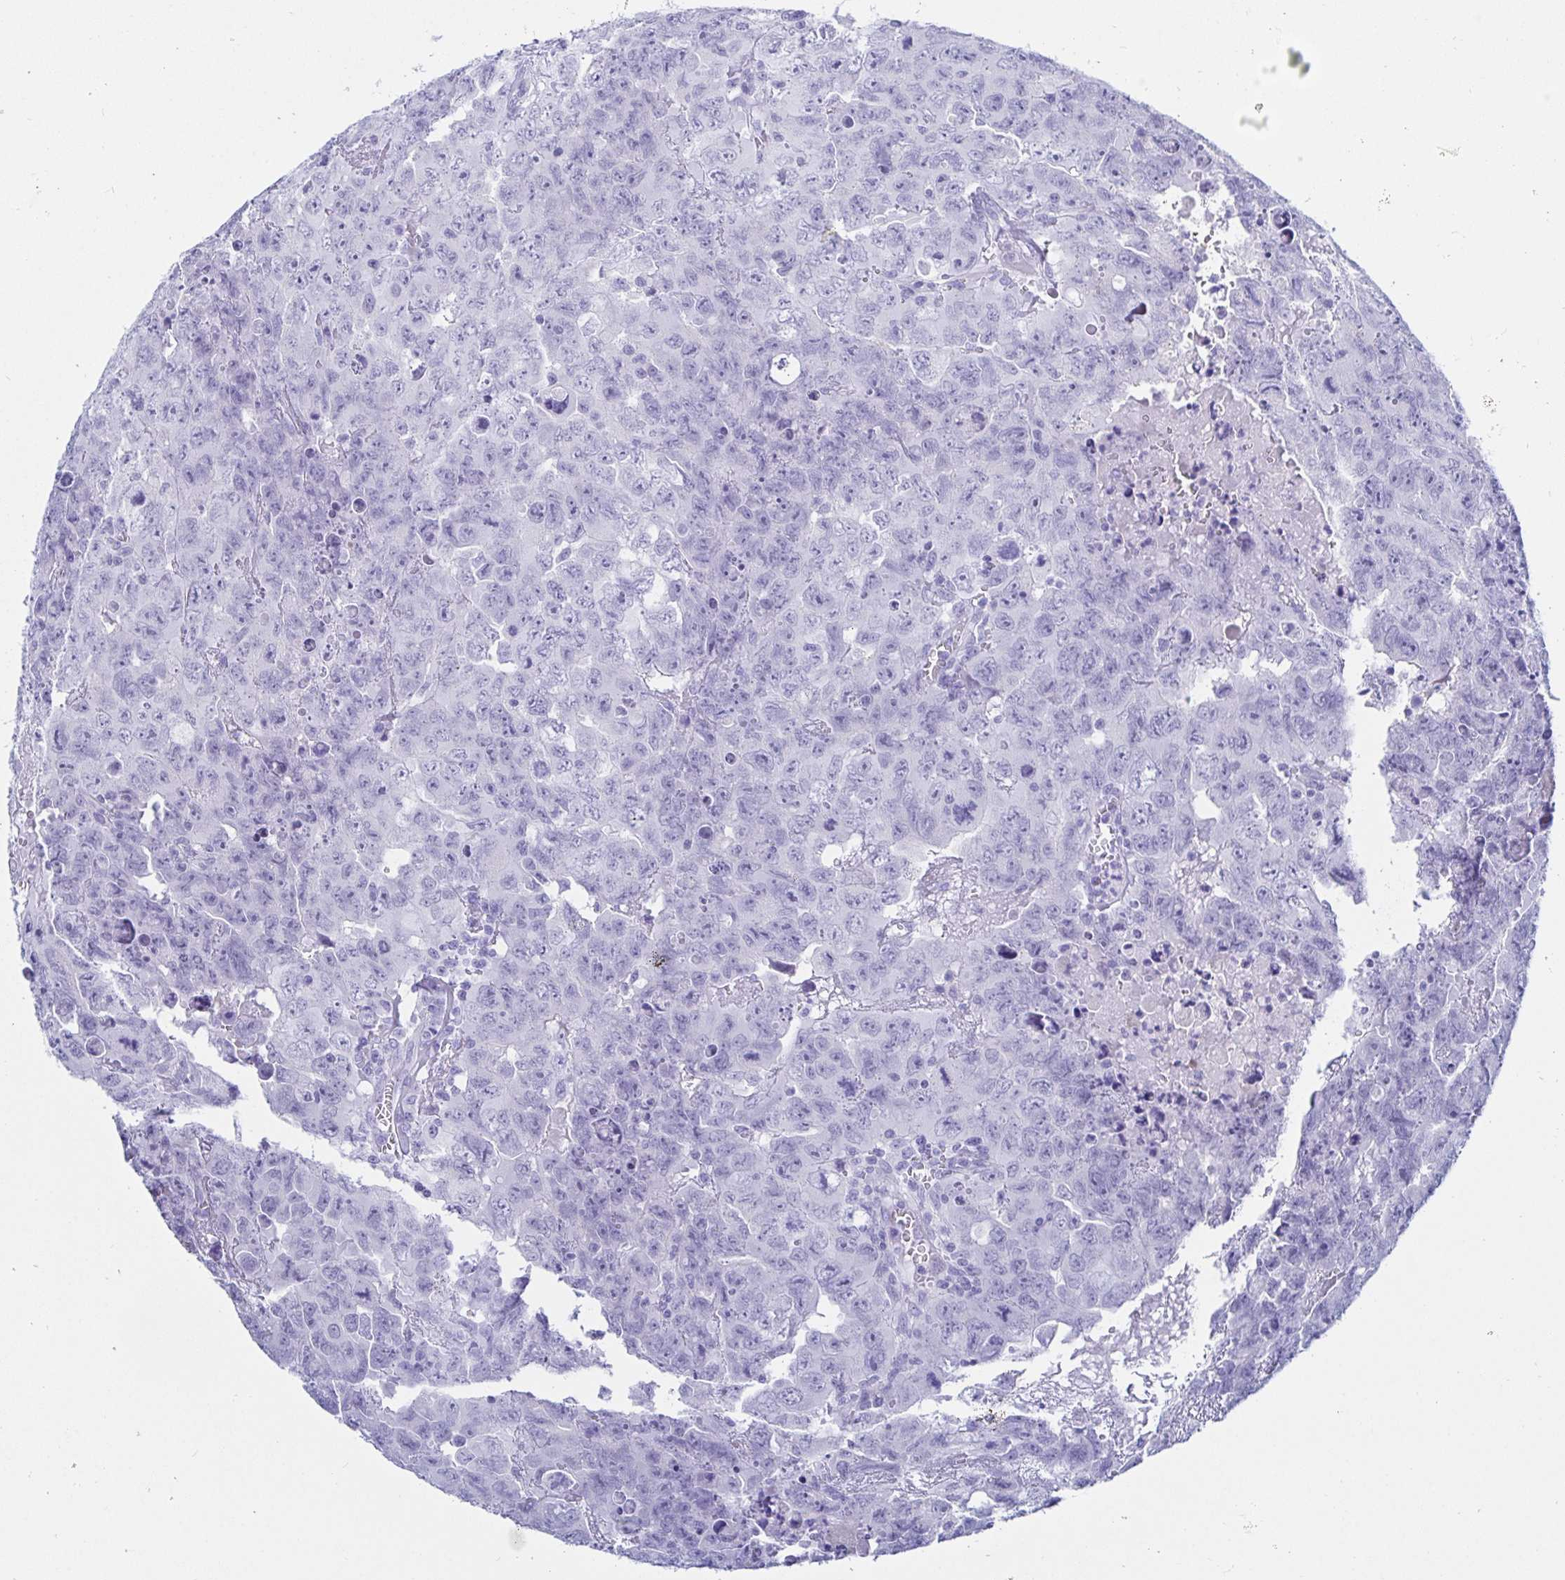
{"staining": {"intensity": "negative", "quantity": "none", "location": "none"}, "tissue": "testis cancer", "cell_type": "Tumor cells", "image_type": "cancer", "snomed": [{"axis": "morphology", "description": "Carcinoma, Embryonal, NOS"}, {"axis": "topography", "description": "Testis"}], "caption": "The histopathology image demonstrates no significant positivity in tumor cells of testis embryonal carcinoma. The staining is performed using DAB brown chromogen with nuclei counter-stained in using hematoxylin.", "gene": "KCNH6", "patient": {"sex": "male", "age": 24}}